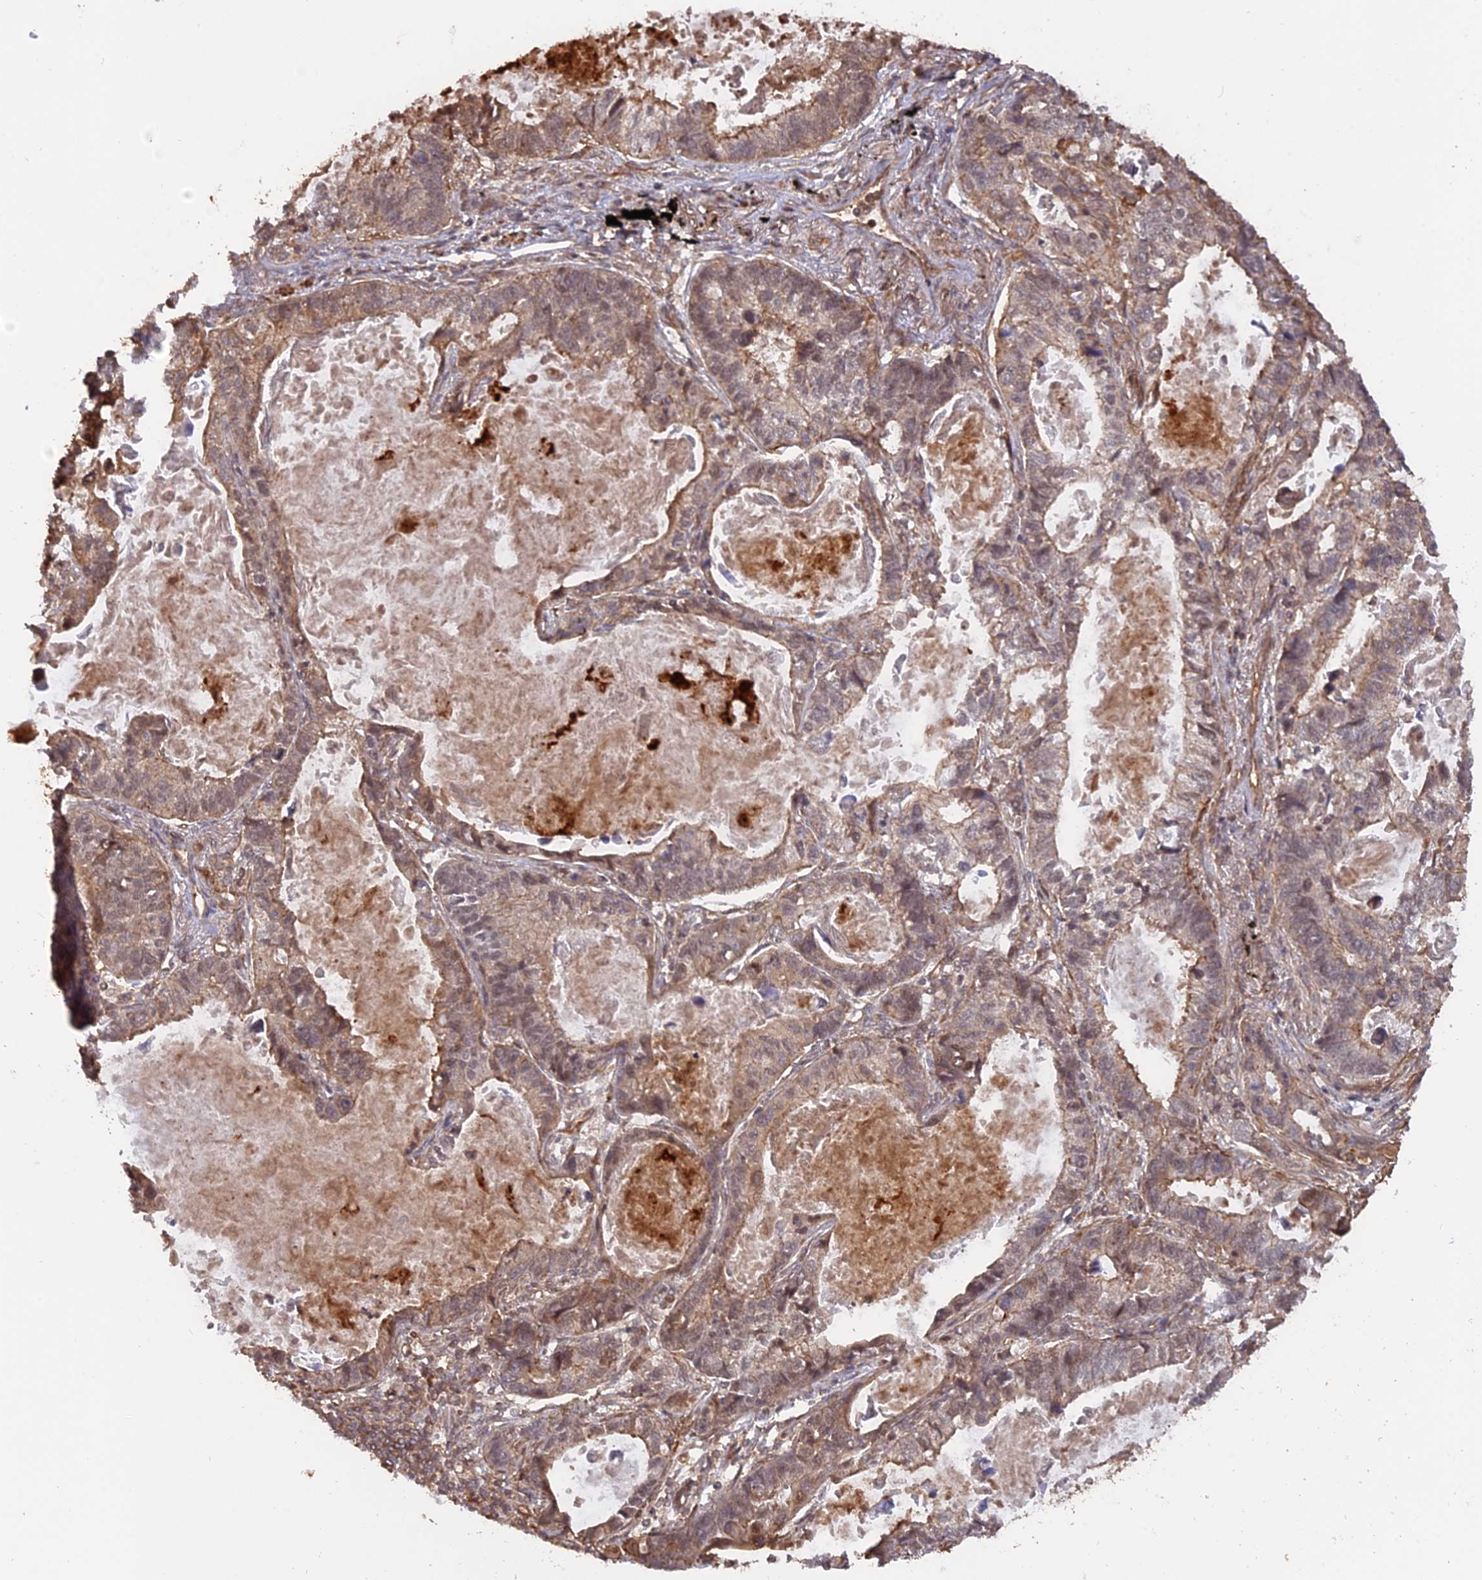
{"staining": {"intensity": "moderate", "quantity": "<25%", "location": "cytoplasmic/membranous"}, "tissue": "lung cancer", "cell_type": "Tumor cells", "image_type": "cancer", "snomed": [{"axis": "morphology", "description": "Adenocarcinoma, NOS"}, {"axis": "topography", "description": "Lung"}], "caption": "Lung cancer stained for a protein (brown) displays moderate cytoplasmic/membranous positive positivity in approximately <25% of tumor cells.", "gene": "CCDC174", "patient": {"sex": "male", "age": 67}}